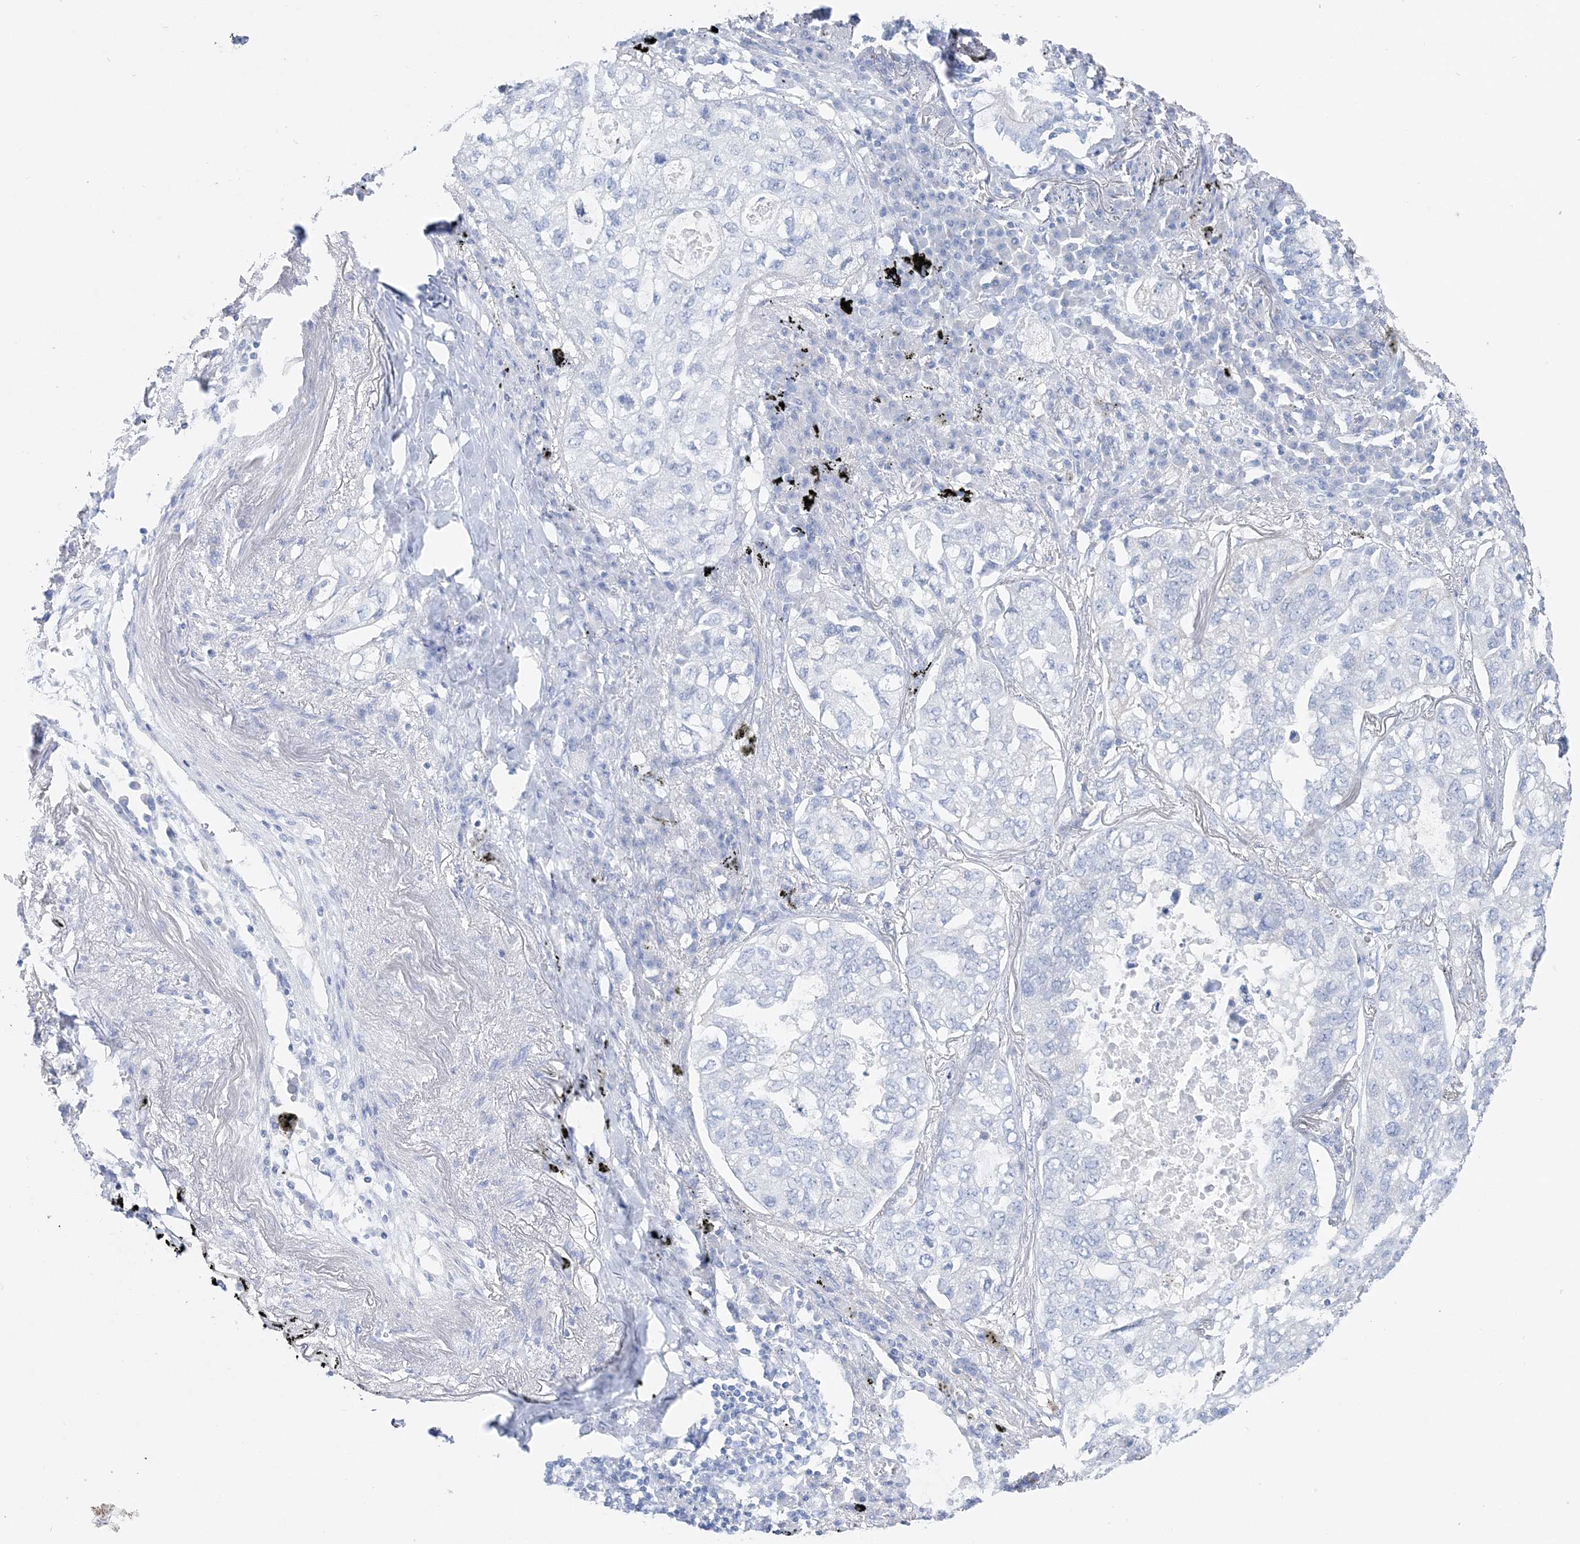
{"staining": {"intensity": "negative", "quantity": "none", "location": "none"}, "tissue": "lung cancer", "cell_type": "Tumor cells", "image_type": "cancer", "snomed": [{"axis": "morphology", "description": "Adenocarcinoma, NOS"}, {"axis": "topography", "description": "Lung"}], "caption": "Image shows no significant protein expression in tumor cells of lung cancer. (Brightfield microscopy of DAB immunohistochemistry at high magnification).", "gene": "TSPYL6", "patient": {"sex": "male", "age": 65}}